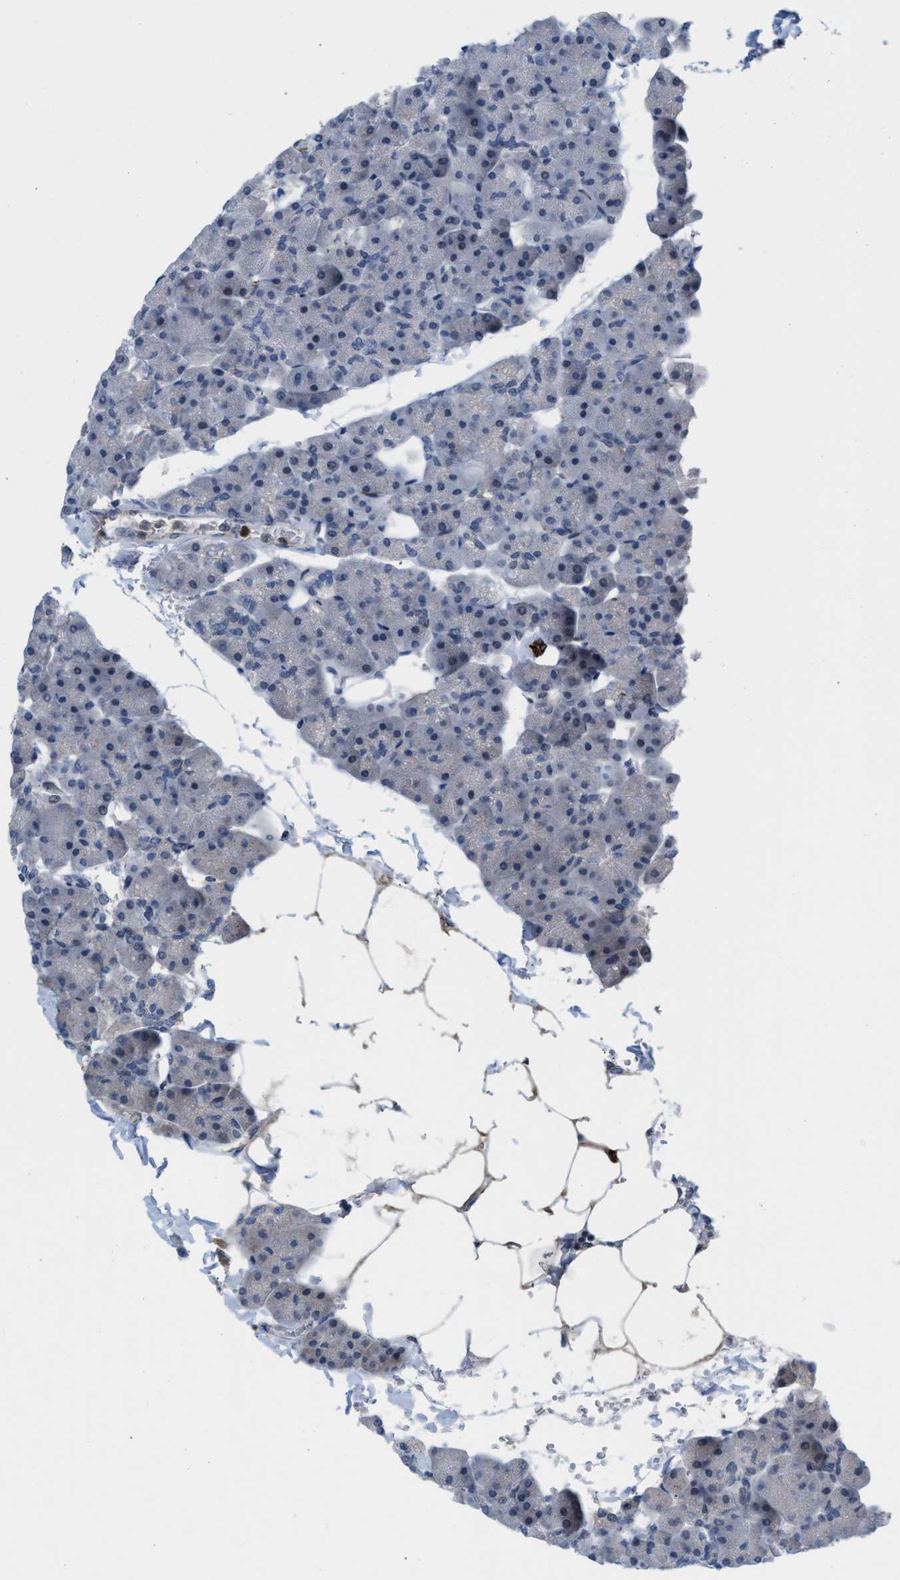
{"staining": {"intensity": "negative", "quantity": "none", "location": "none"}, "tissue": "pancreas", "cell_type": "Exocrine glandular cells", "image_type": "normal", "snomed": [{"axis": "morphology", "description": "Normal tissue, NOS"}, {"axis": "topography", "description": "Pancreas"}], "caption": "IHC image of normal pancreas: pancreas stained with DAB (3,3'-diaminobenzidine) shows no significant protein positivity in exocrine glandular cells.", "gene": "PPM1D", "patient": {"sex": "male", "age": 35}}